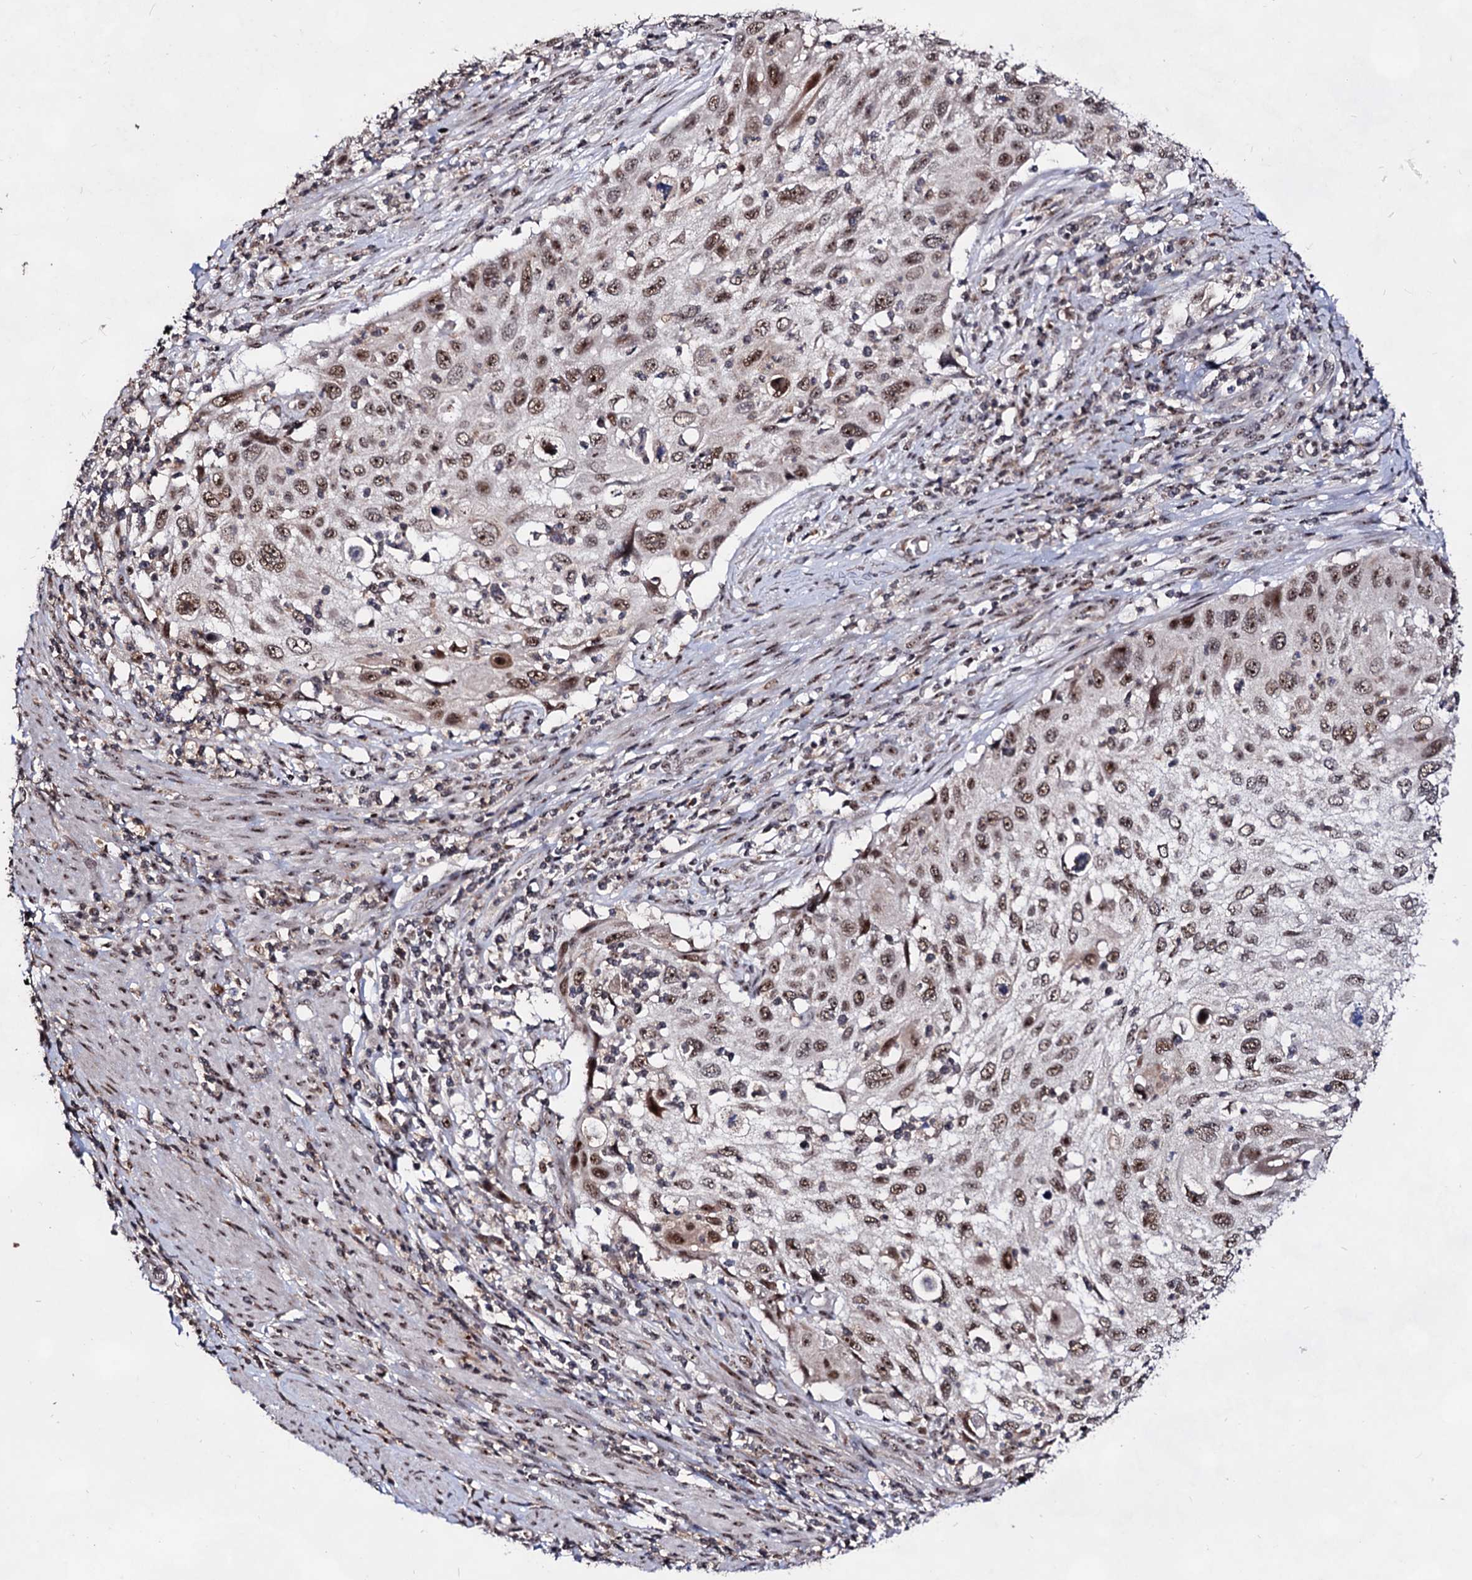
{"staining": {"intensity": "moderate", "quantity": ">75%", "location": "nuclear"}, "tissue": "cervical cancer", "cell_type": "Tumor cells", "image_type": "cancer", "snomed": [{"axis": "morphology", "description": "Squamous cell carcinoma, NOS"}, {"axis": "topography", "description": "Cervix"}], "caption": "Human cervical cancer stained with a brown dye reveals moderate nuclear positive positivity in approximately >75% of tumor cells.", "gene": "EXOSC10", "patient": {"sex": "female", "age": 70}}